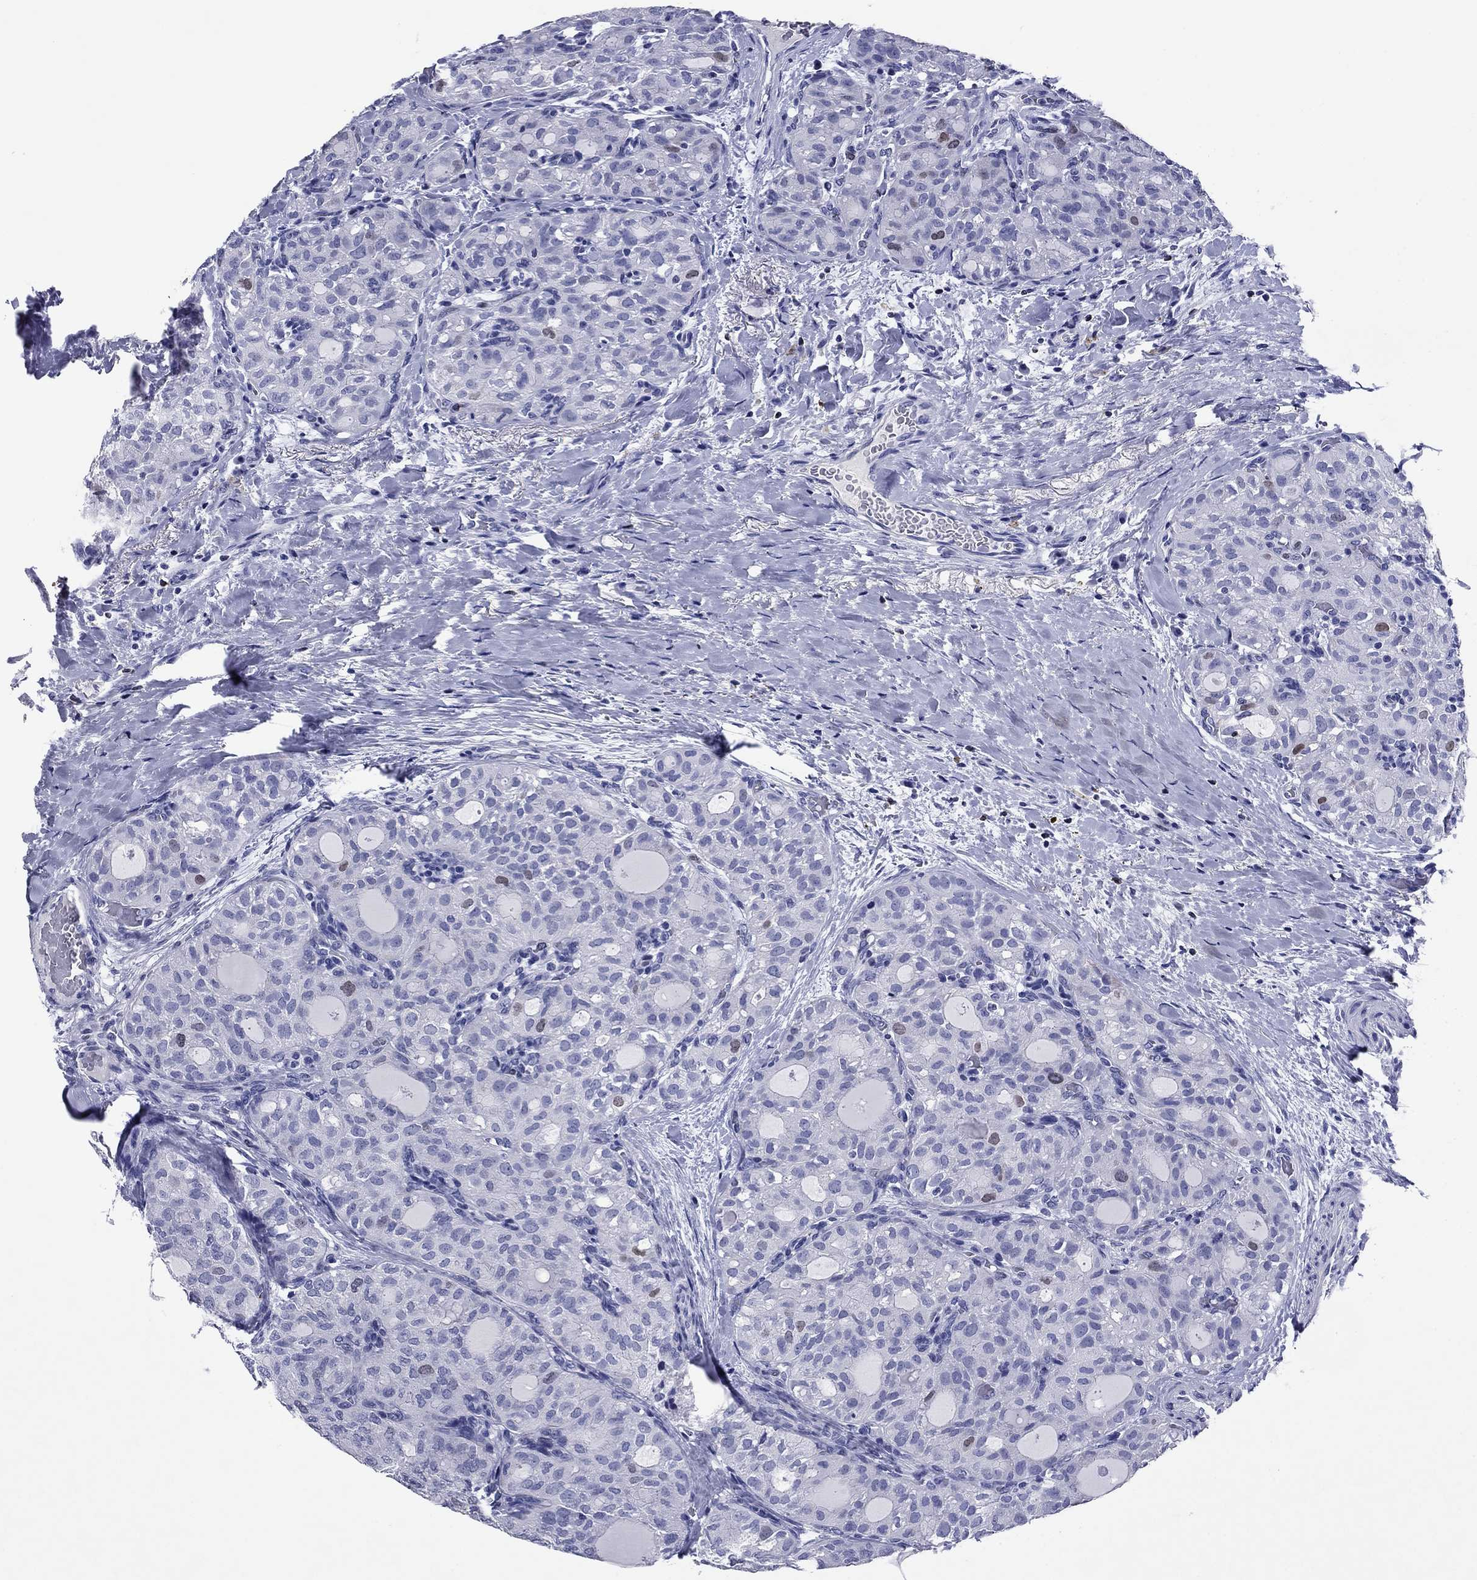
{"staining": {"intensity": "weak", "quantity": "<25%", "location": "nuclear"}, "tissue": "thyroid cancer", "cell_type": "Tumor cells", "image_type": "cancer", "snomed": [{"axis": "morphology", "description": "Follicular adenoma carcinoma, NOS"}, {"axis": "topography", "description": "Thyroid gland"}], "caption": "Image shows no protein positivity in tumor cells of thyroid cancer (follicular adenoma carcinoma) tissue.", "gene": "GZMK", "patient": {"sex": "male", "age": 75}}